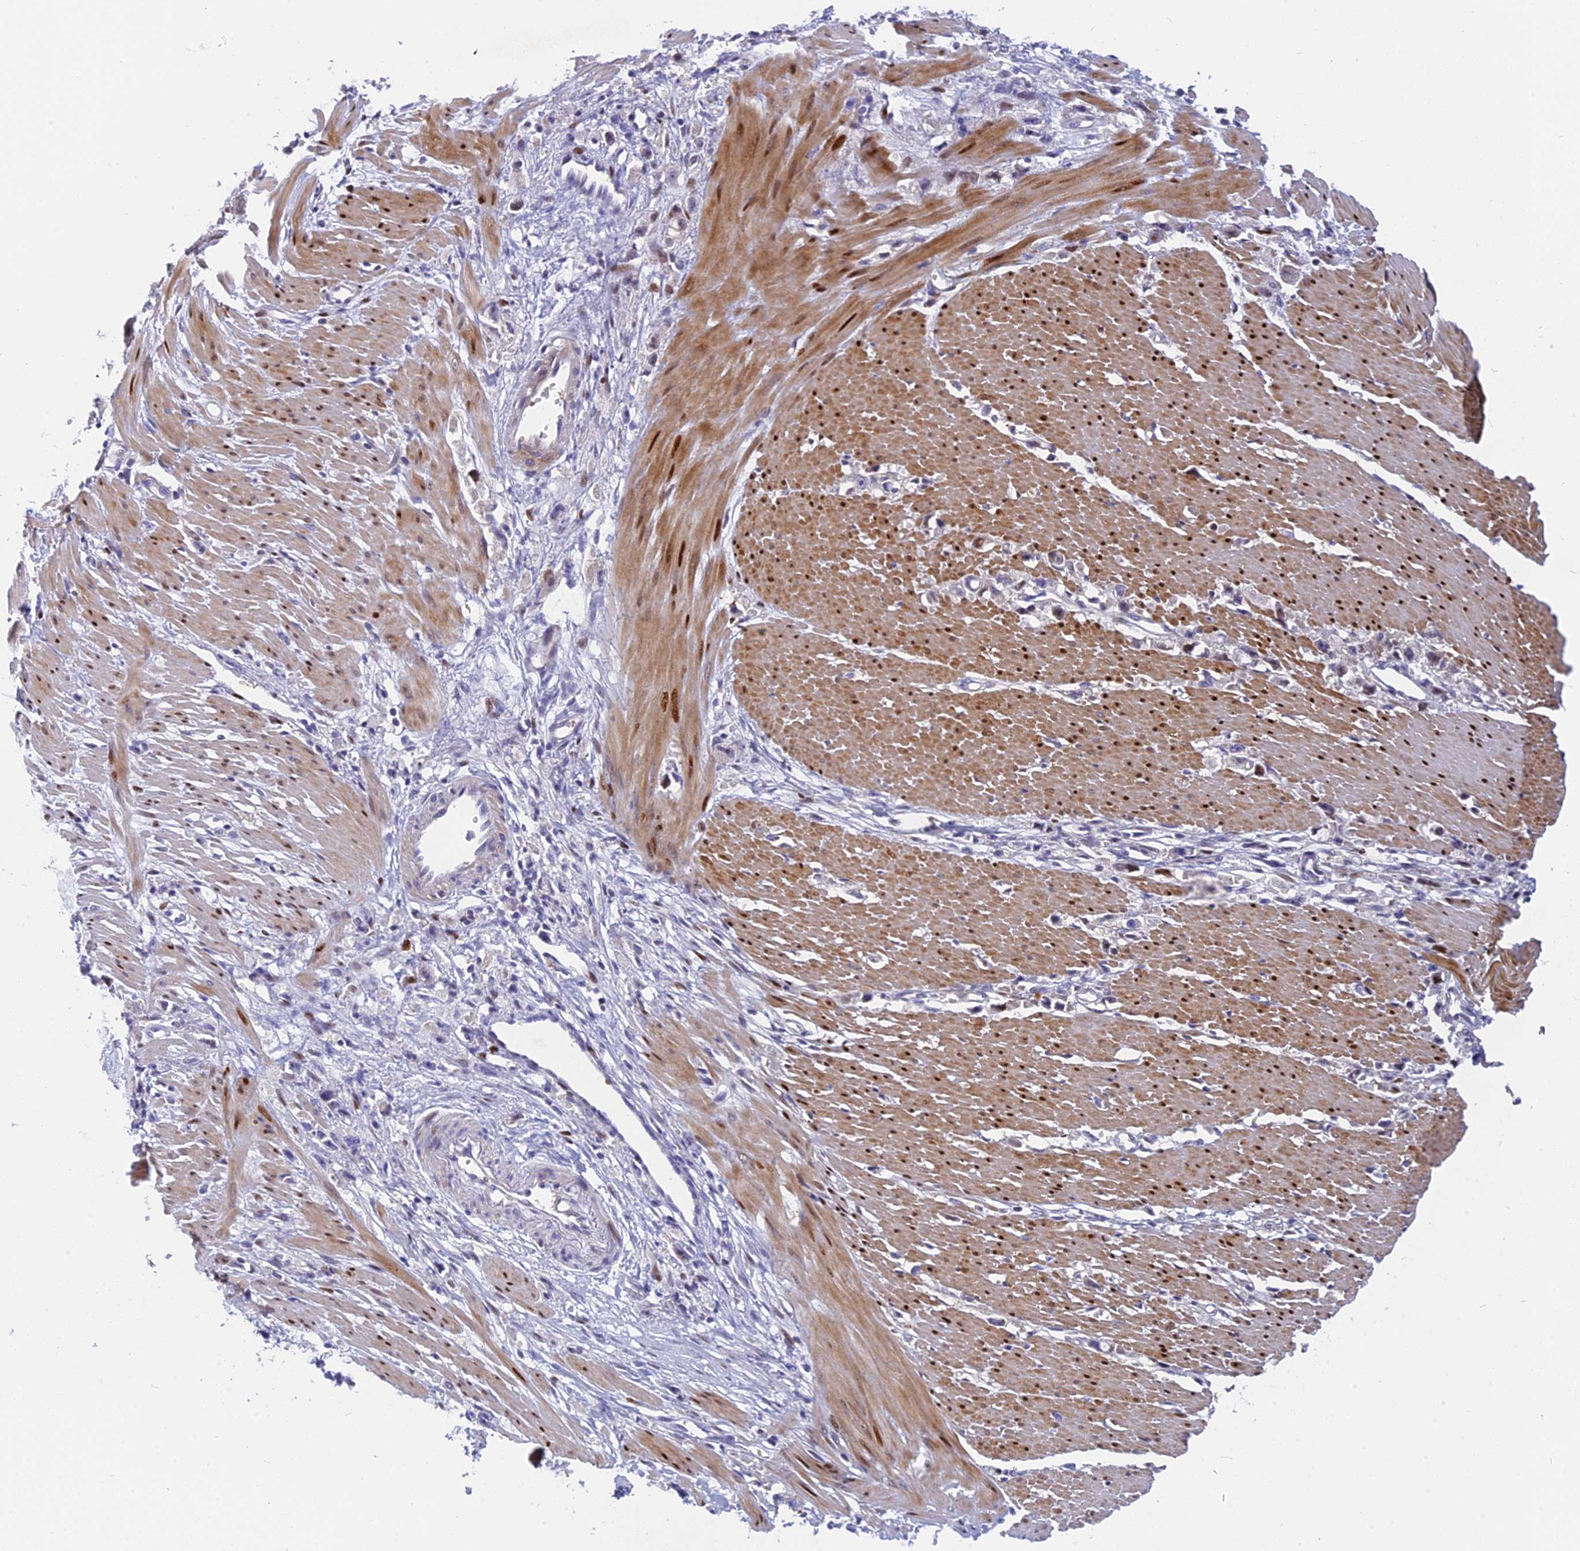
{"staining": {"intensity": "negative", "quantity": "none", "location": "none"}, "tissue": "stomach cancer", "cell_type": "Tumor cells", "image_type": "cancer", "snomed": [{"axis": "morphology", "description": "Adenocarcinoma, NOS"}, {"axis": "topography", "description": "Stomach"}], "caption": "Tumor cells show no significant staining in stomach cancer. (DAB (3,3'-diaminobenzidine) immunohistochemistry with hematoxylin counter stain).", "gene": "NKPD1", "patient": {"sex": "female", "age": 59}}